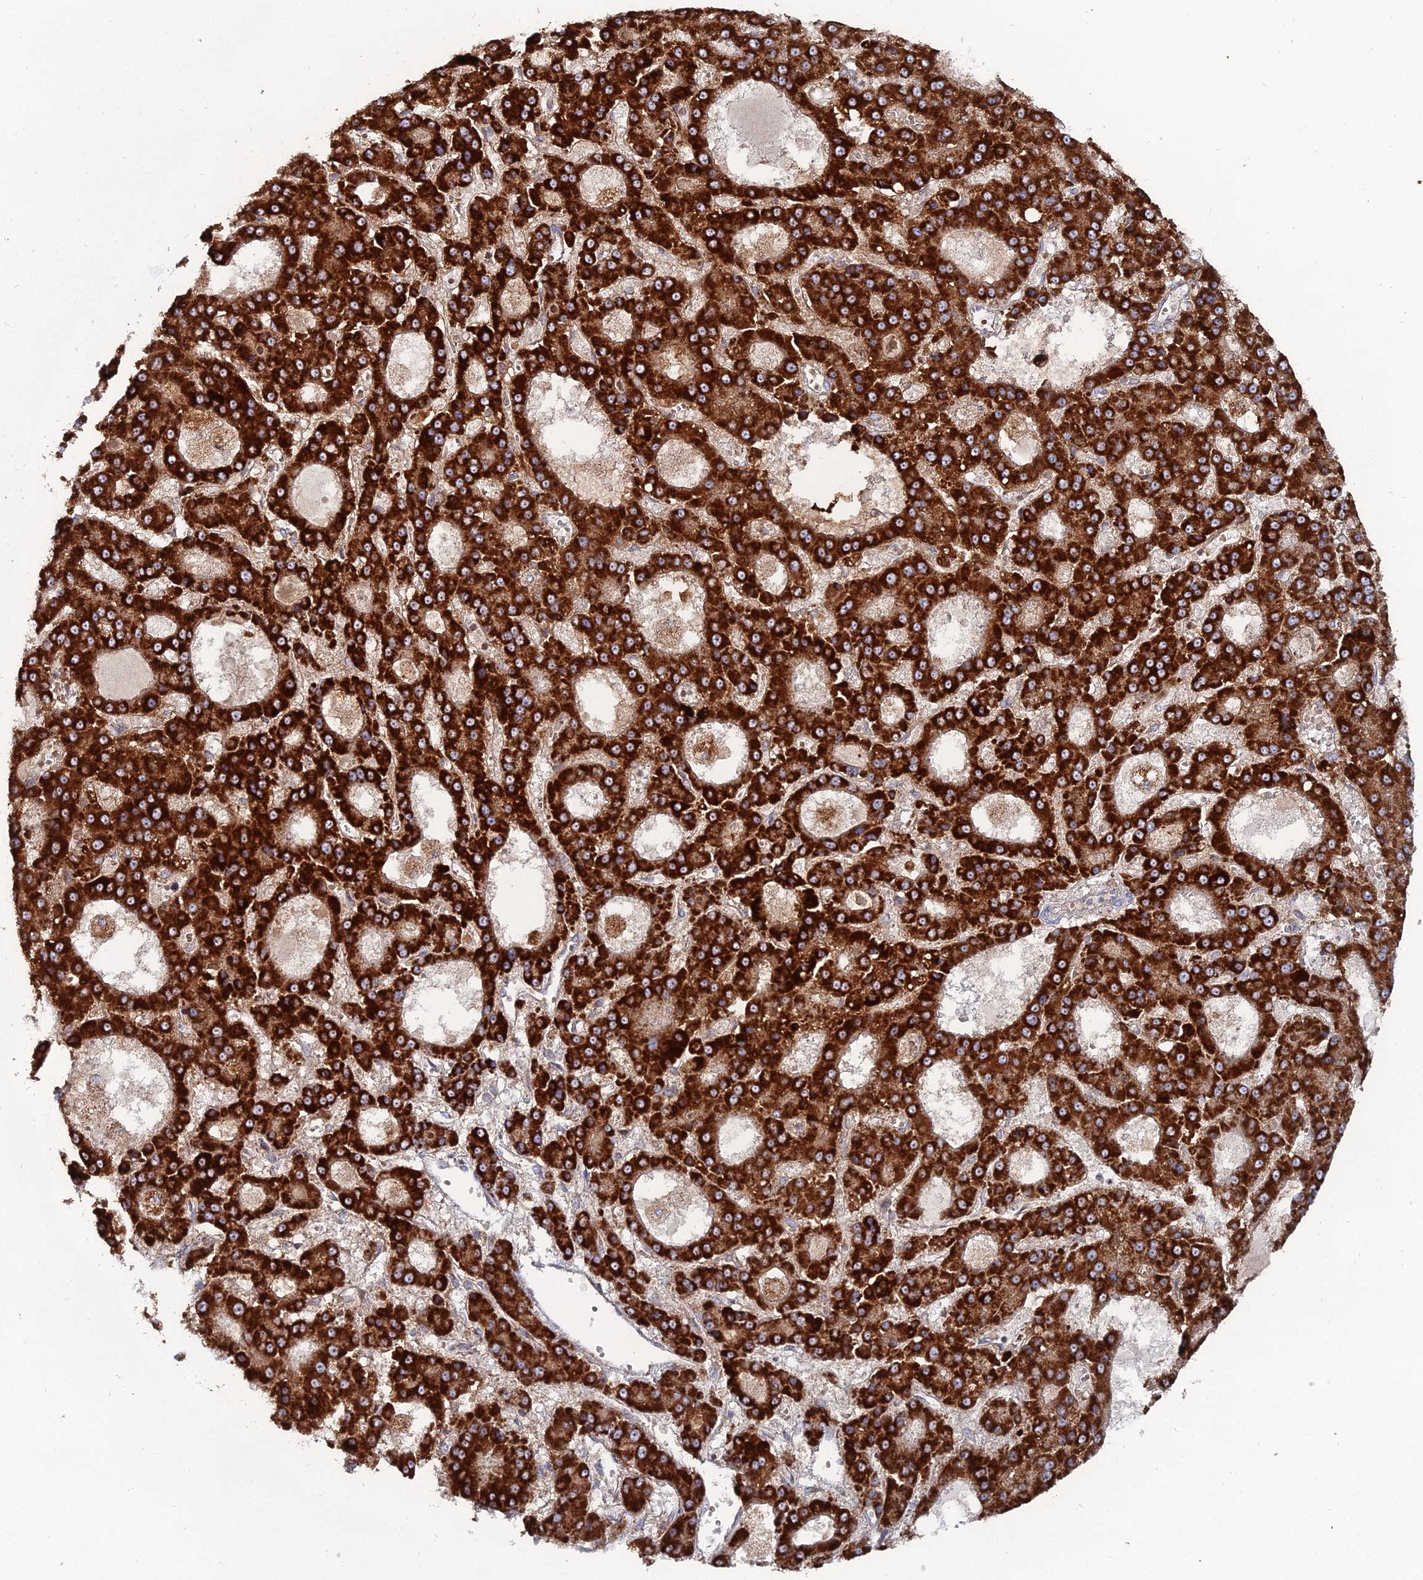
{"staining": {"intensity": "strong", "quantity": ">75%", "location": "cytoplasmic/membranous"}, "tissue": "liver cancer", "cell_type": "Tumor cells", "image_type": "cancer", "snomed": [{"axis": "morphology", "description": "Carcinoma, Hepatocellular, NOS"}, {"axis": "topography", "description": "Liver"}], "caption": "DAB (3,3'-diaminobenzidine) immunohistochemical staining of human hepatocellular carcinoma (liver) exhibits strong cytoplasmic/membranous protein positivity in approximately >75% of tumor cells.", "gene": "MPC1", "patient": {"sex": "male", "age": 70}}